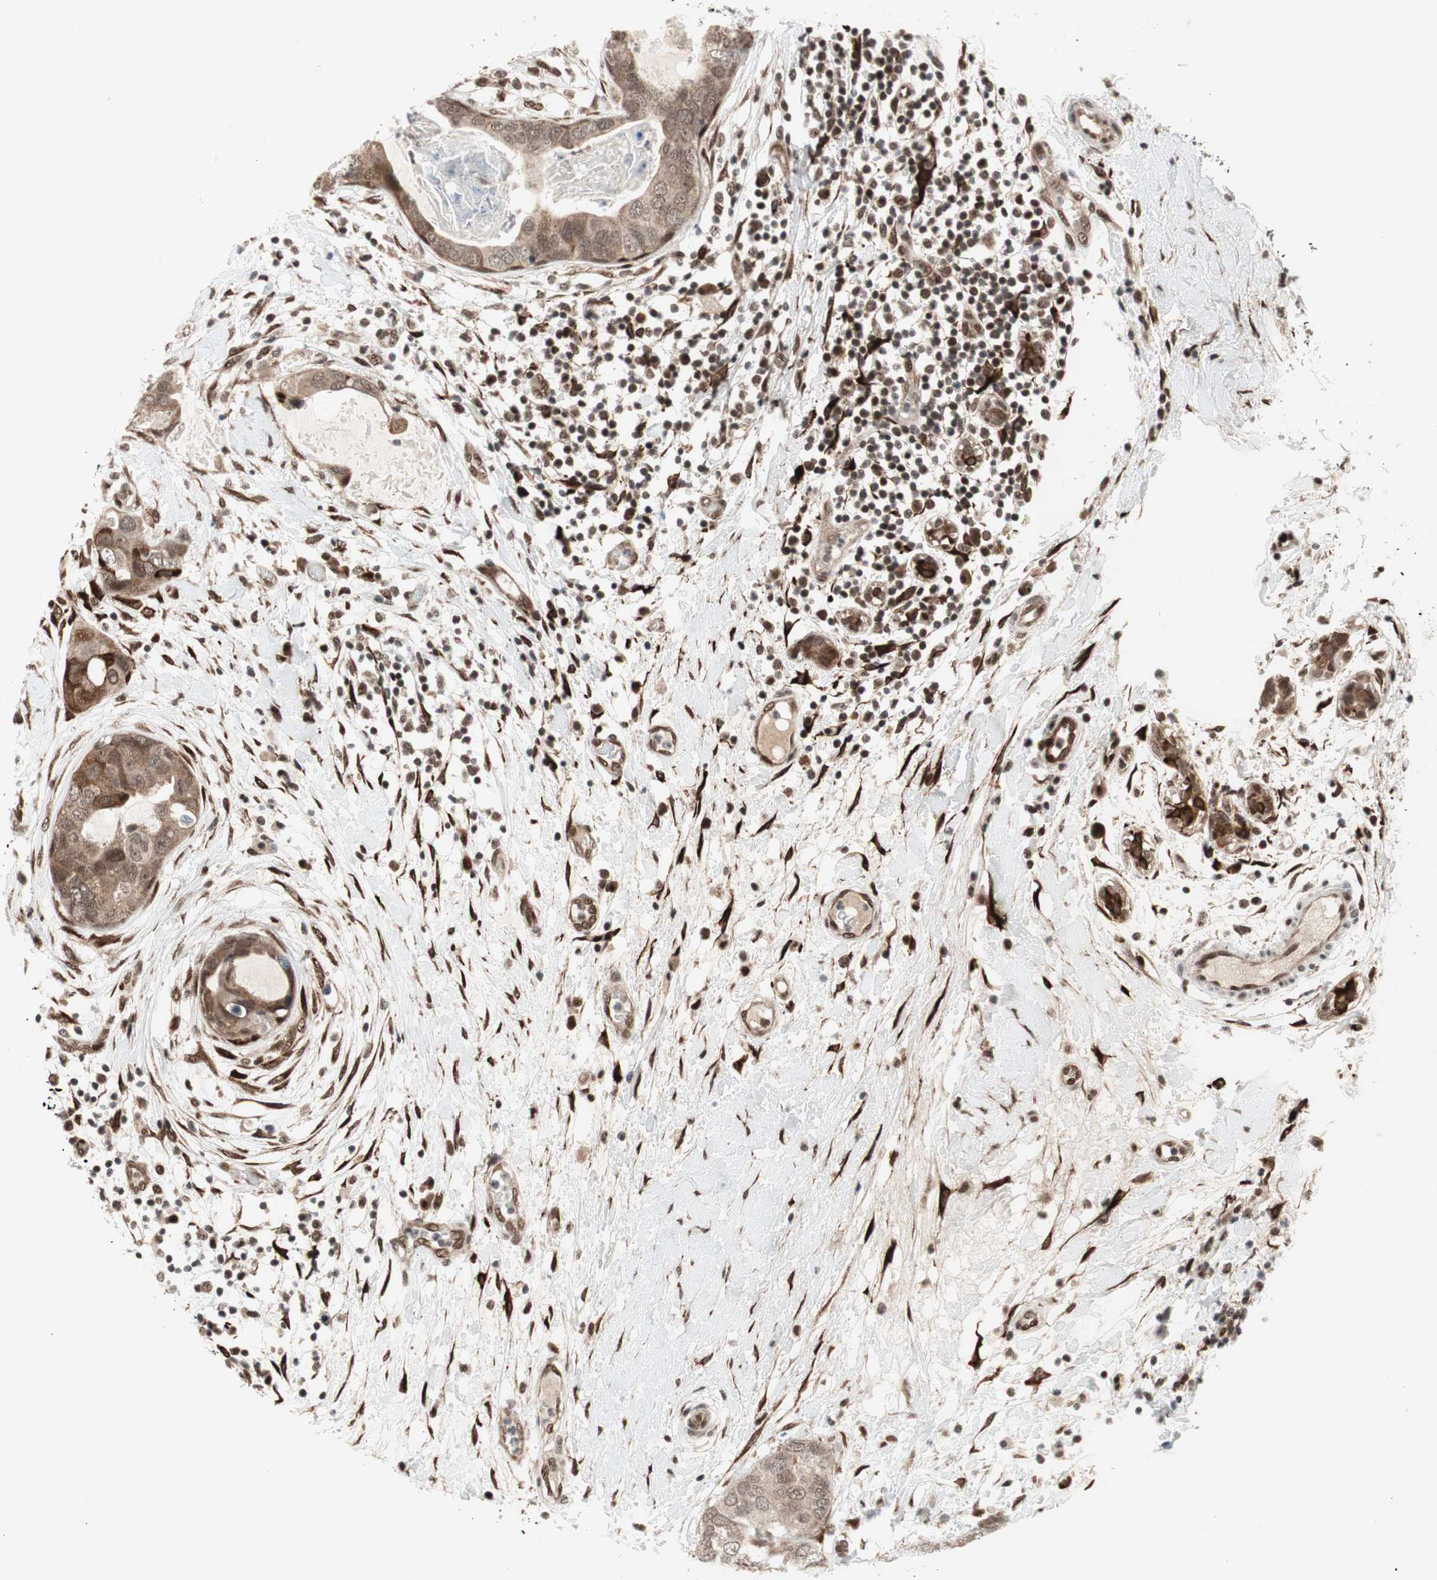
{"staining": {"intensity": "moderate", "quantity": ">75%", "location": "cytoplasmic/membranous,nuclear"}, "tissue": "breast cancer", "cell_type": "Tumor cells", "image_type": "cancer", "snomed": [{"axis": "morphology", "description": "Duct carcinoma"}, {"axis": "topography", "description": "Breast"}], "caption": "A photomicrograph of human breast invasive ductal carcinoma stained for a protein demonstrates moderate cytoplasmic/membranous and nuclear brown staining in tumor cells.", "gene": "TCF12", "patient": {"sex": "female", "age": 40}}